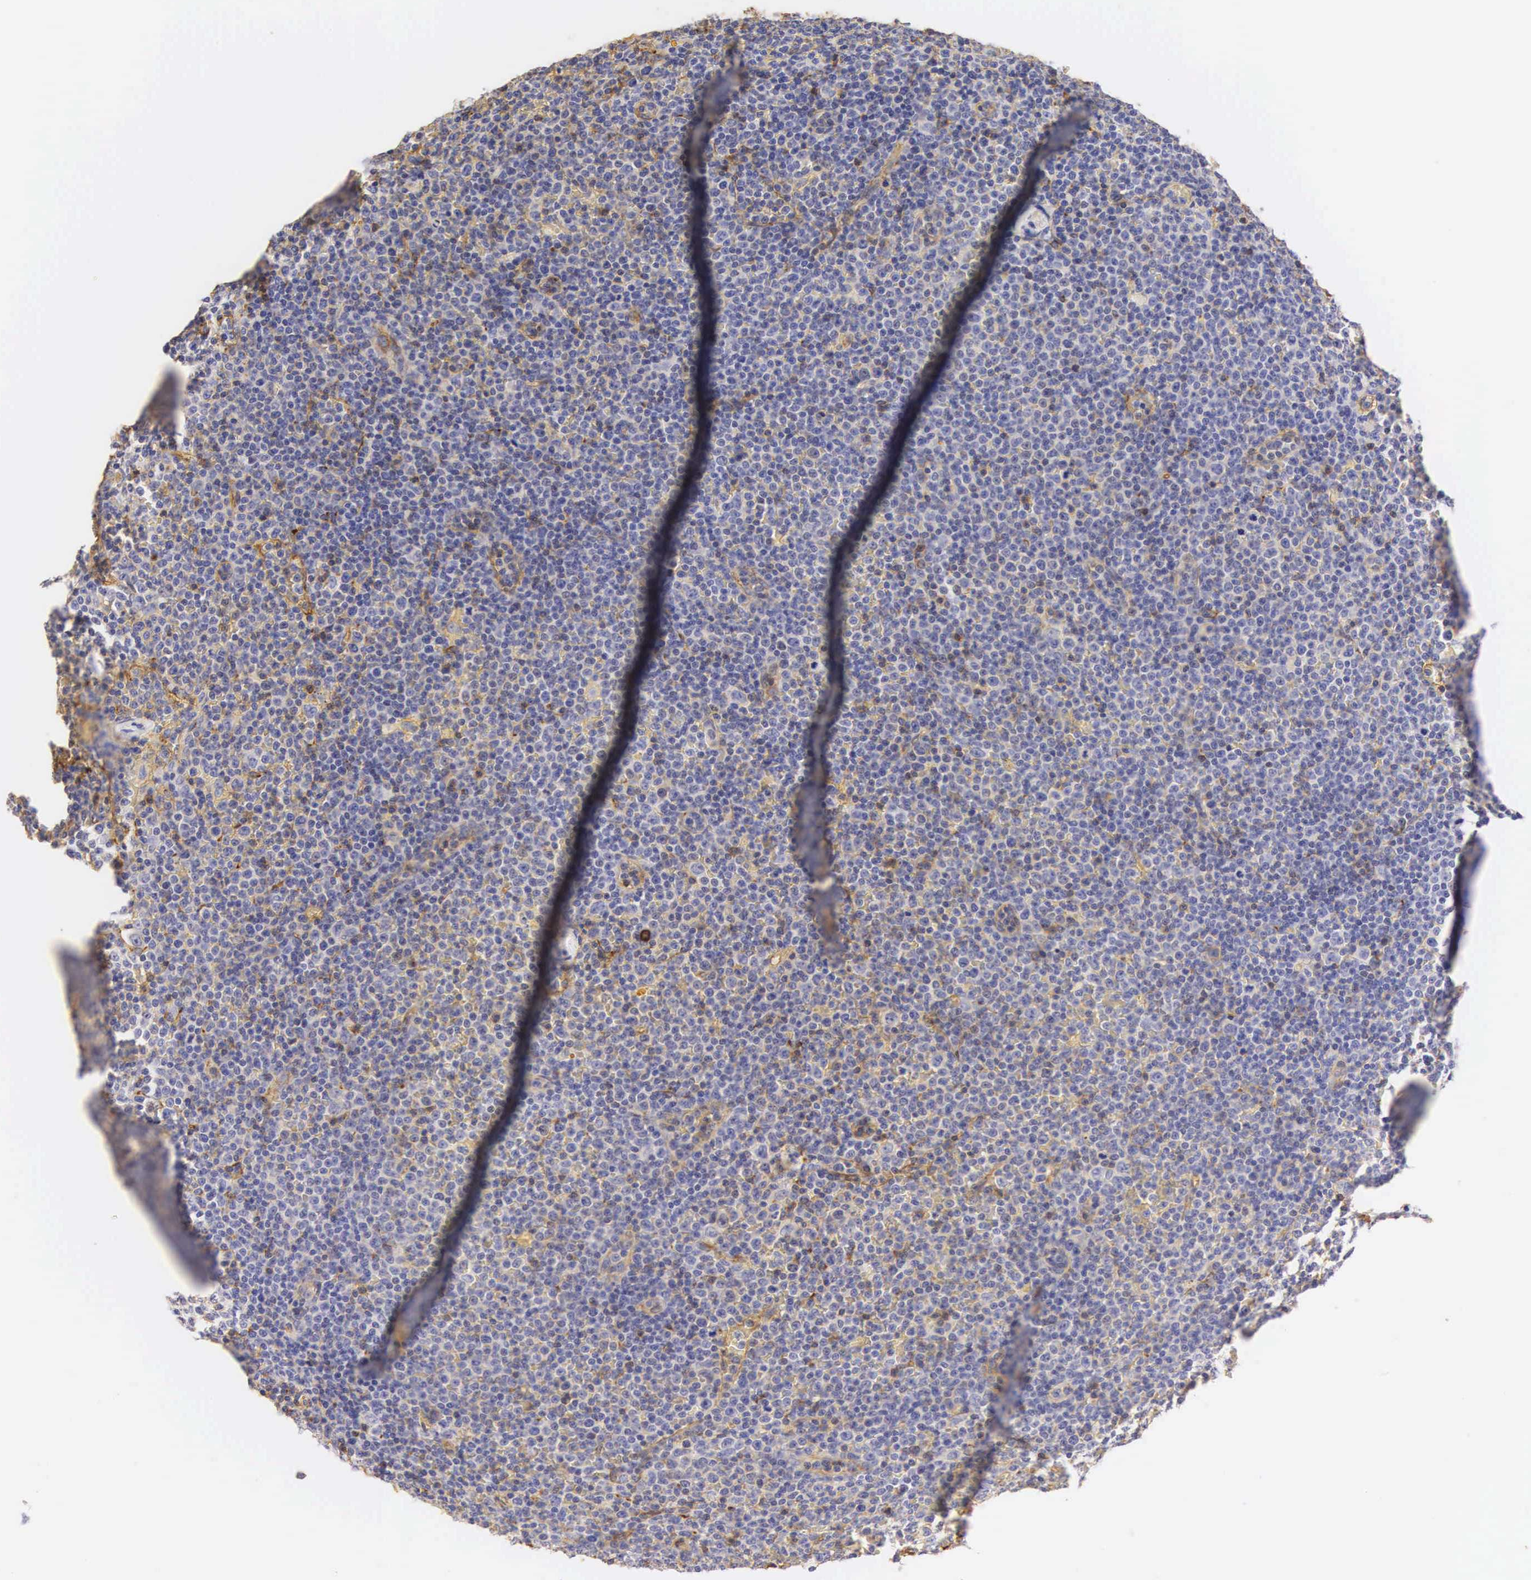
{"staining": {"intensity": "weak", "quantity": "<25%", "location": "cytoplasmic/membranous"}, "tissue": "lymphoma", "cell_type": "Tumor cells", "image_type": "cancer", "snomed": [{"axis": "morphology", "description": "Malignant lymphoma, non-Hodgkin's type, Low grade"}, {"axis": "topography", "description": "Lymph node"}], "caption": "Immunohistochemistry (IHC) micrograph of lymphoma stained for a protein (brown), which demonstrates no expression in tumor cells.", "gene": "CD99", "patient": {"sex": "male", "age": 50}}